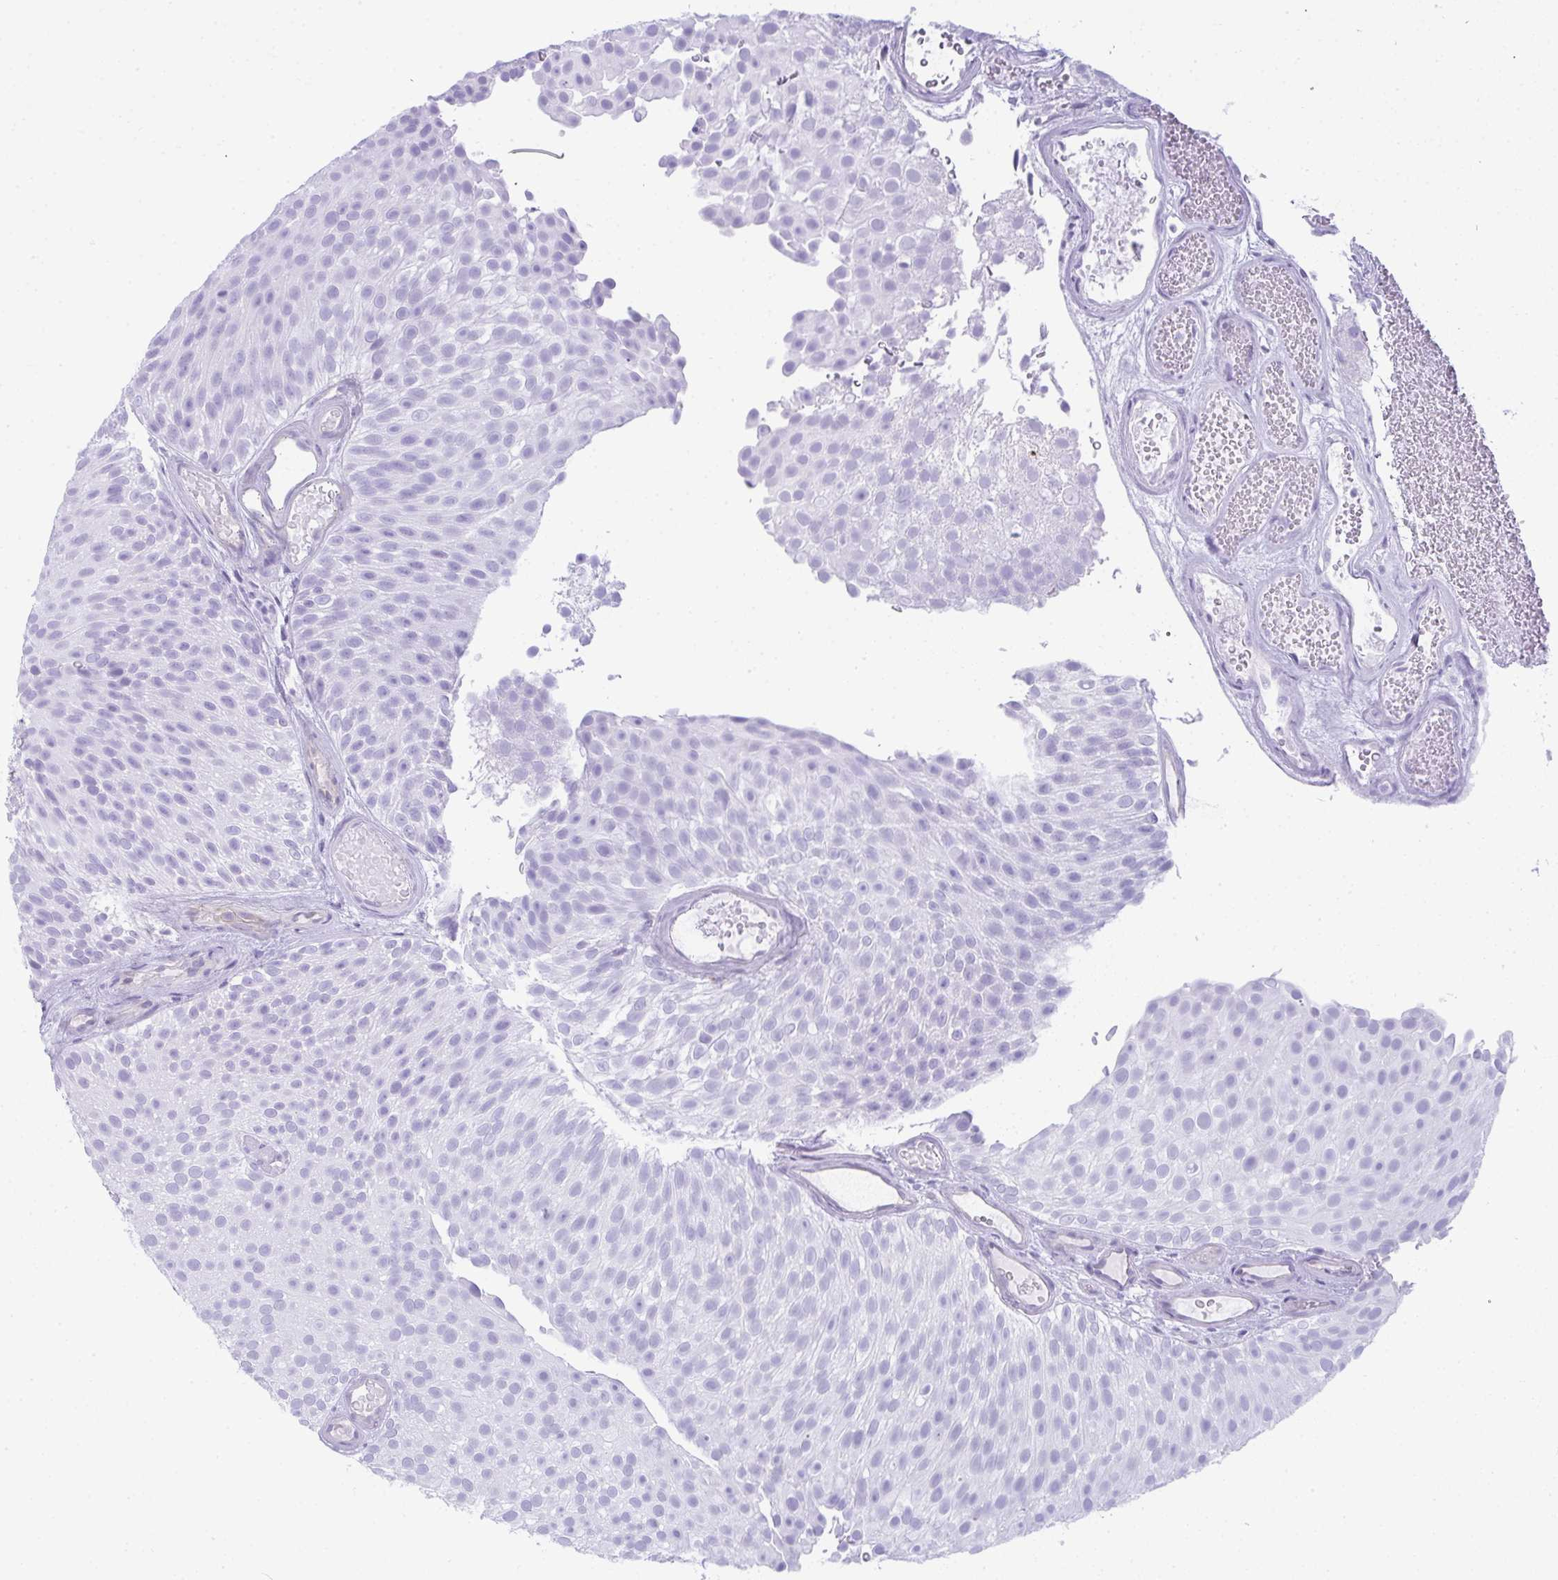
{"staining": {"intensity": "negative", "quantity": "none", "location": "none"}, "tissue": "urothelial cancer", "cell_type": "Tumor cells", "image_type": "cancer", "snomed": [{"axis": "morphology", "description": "Urothelial carcinoma, Low grade"}, {"axis": "topography", "description": "Urinary bladder"}], "caption": "A high-resolution micrograph shows immunohistochemistry (IHC) staining of urothelial cancer, which displays no significant expression in tumor cells.", "gene": "RASL10A", "patient": {"sex": "male", "age": 78}}